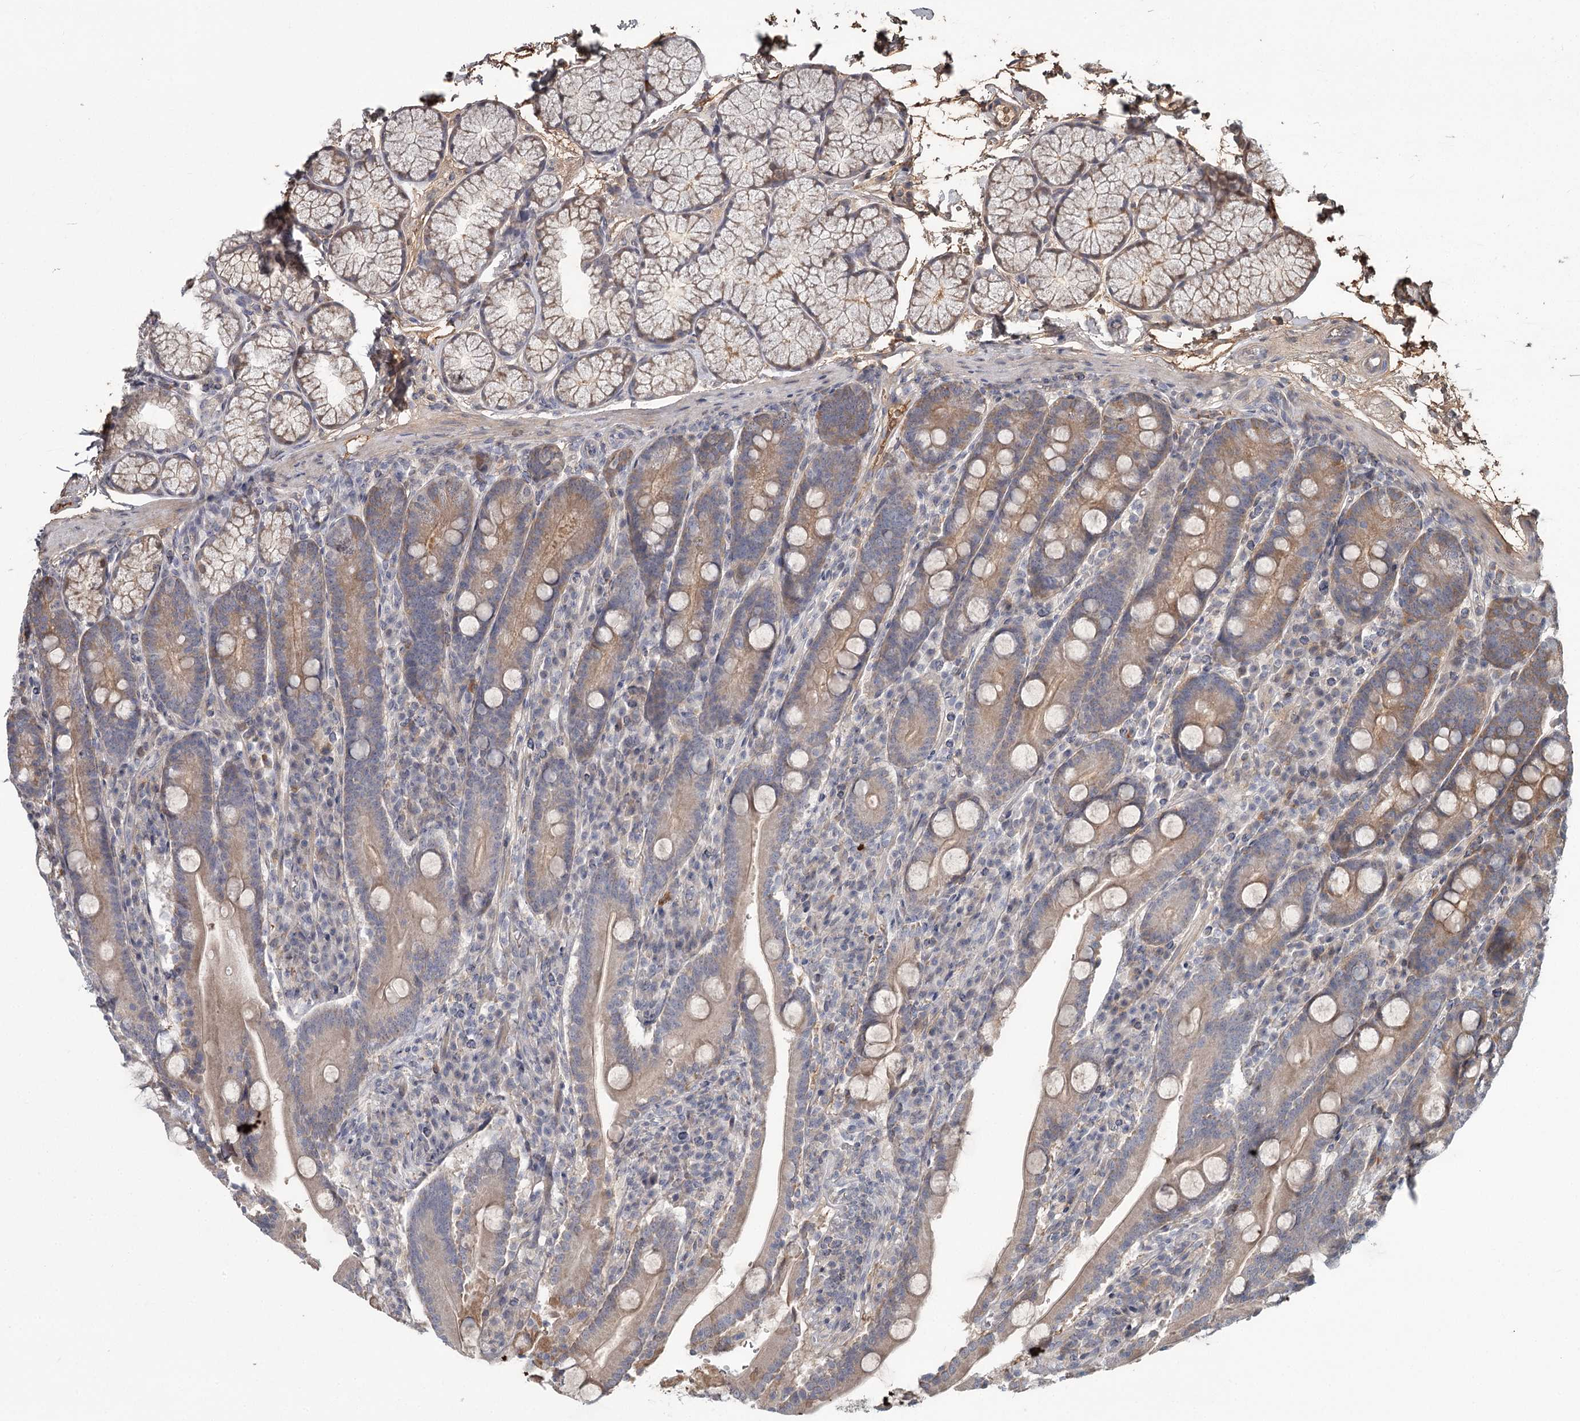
{"staining": {"intensity": "moderate", "quantity": "25%-75%", "location": "cytoplasmic/membranous"}, "tissue": "duodenum", "cell_type": "Glandular cells", "image_type": "normal", "snomed": [{"axis": "morphology", "description": "Normal tissue, NOS"}, {"axis": "topography", "description": "Duodenum"}], "caption": "Moderate cytoplasmic/membranous positivity for a protein is present in approximately 25%-75% of glandular cells of benign duodenum using immunohistochemistry (IHC).", "gene": "DHRS9", "patient": {"sex": "male", "age": 35}}